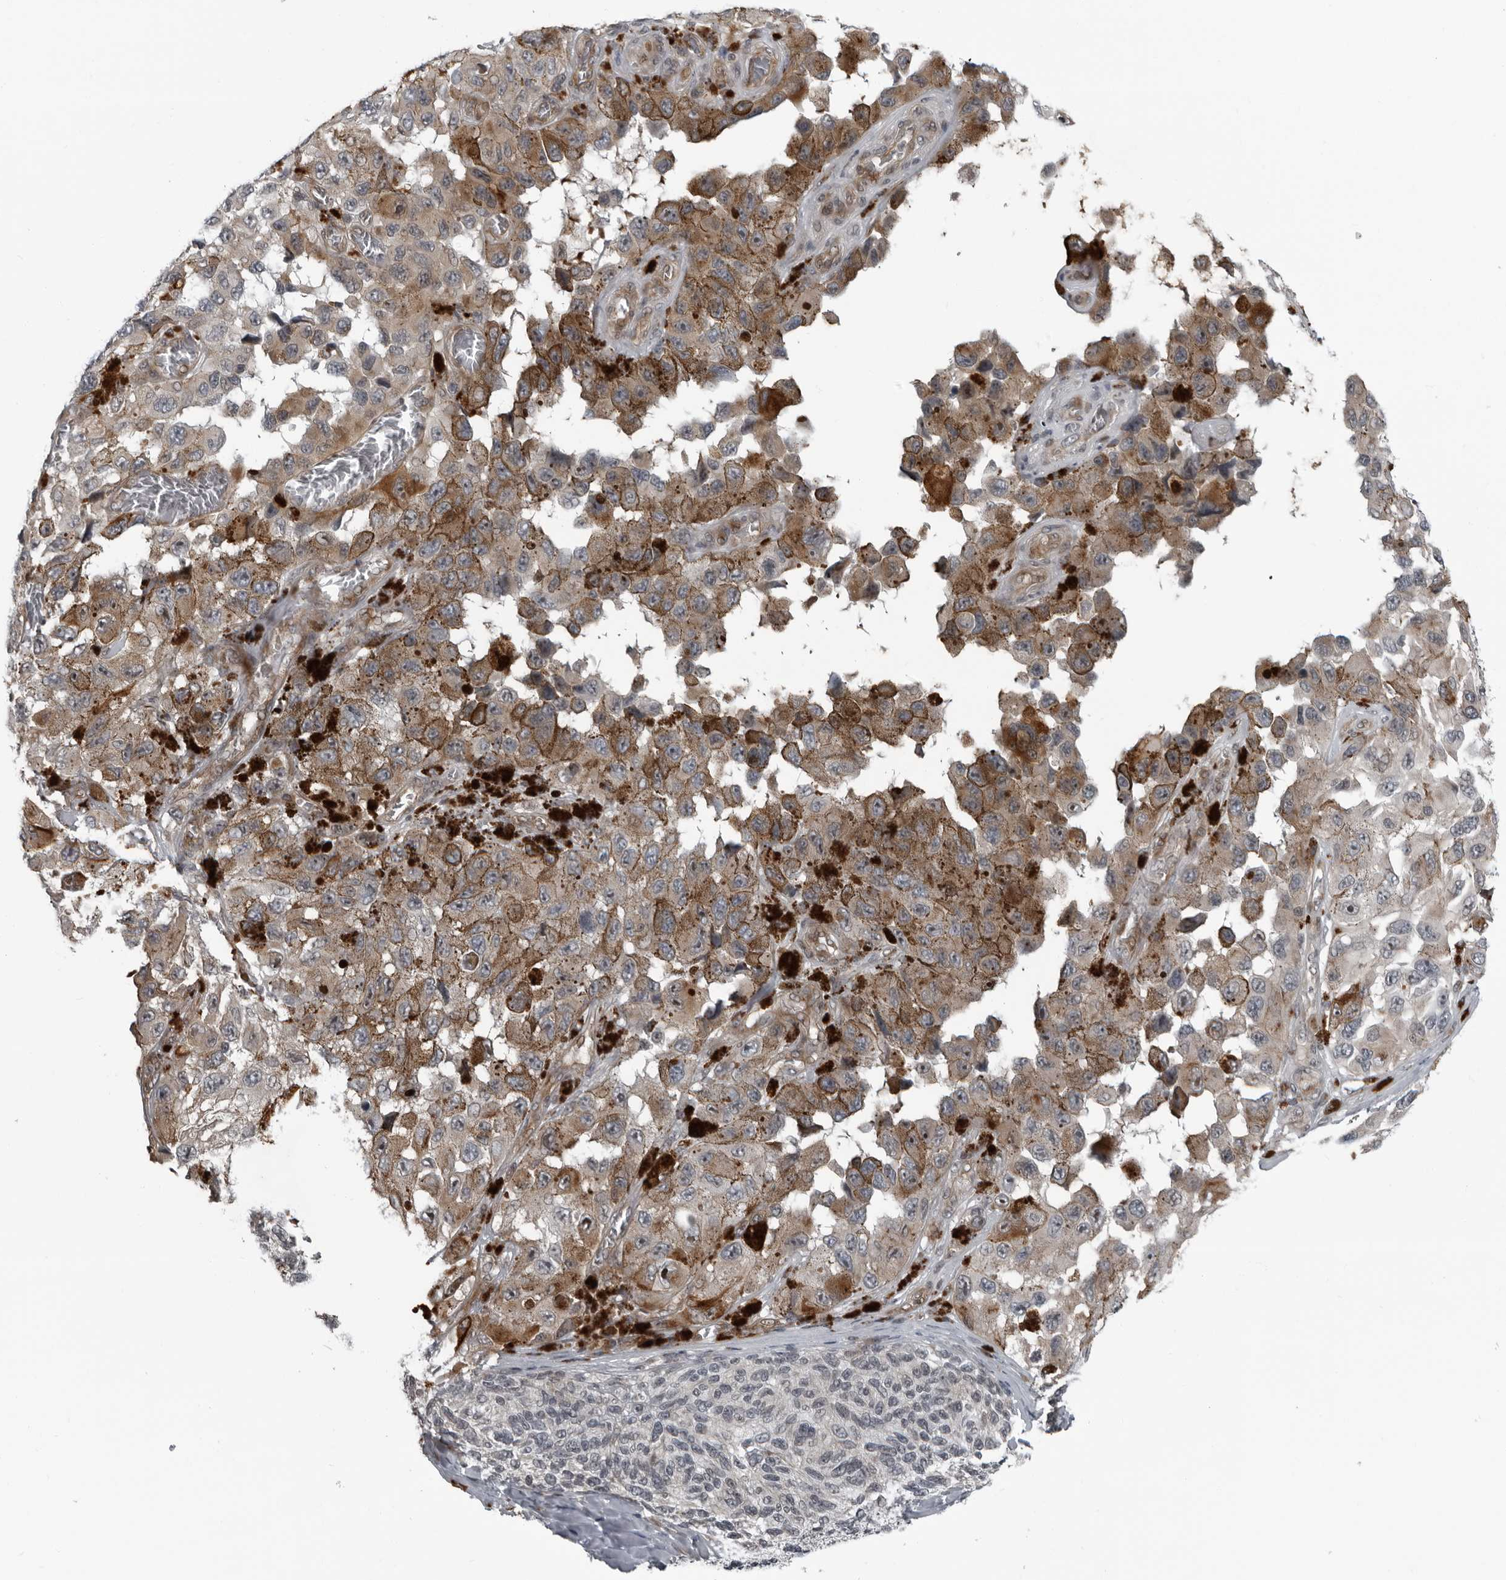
{"staining": {"intensity": "weak", "quantity": "<25%", "location": "cytoplasmic/membranous,nuclear"}, "tissue": "melanoma", "cell_type": "Tumor cells", "image_type": "cancer", "snomed": [{"axis": "morphology", "description": "Malignant melanoma, NOS"}, {"axis": "topography", "description": "Skin"}], "caption": "DAB (3,3'-diaminobenzidine) immunohistochemical staining of human malignant melanoma demonstrates no significant expression in tumor cells.", "gene": "FAM102B", "patient": {"sex": "female", "age": 73}}